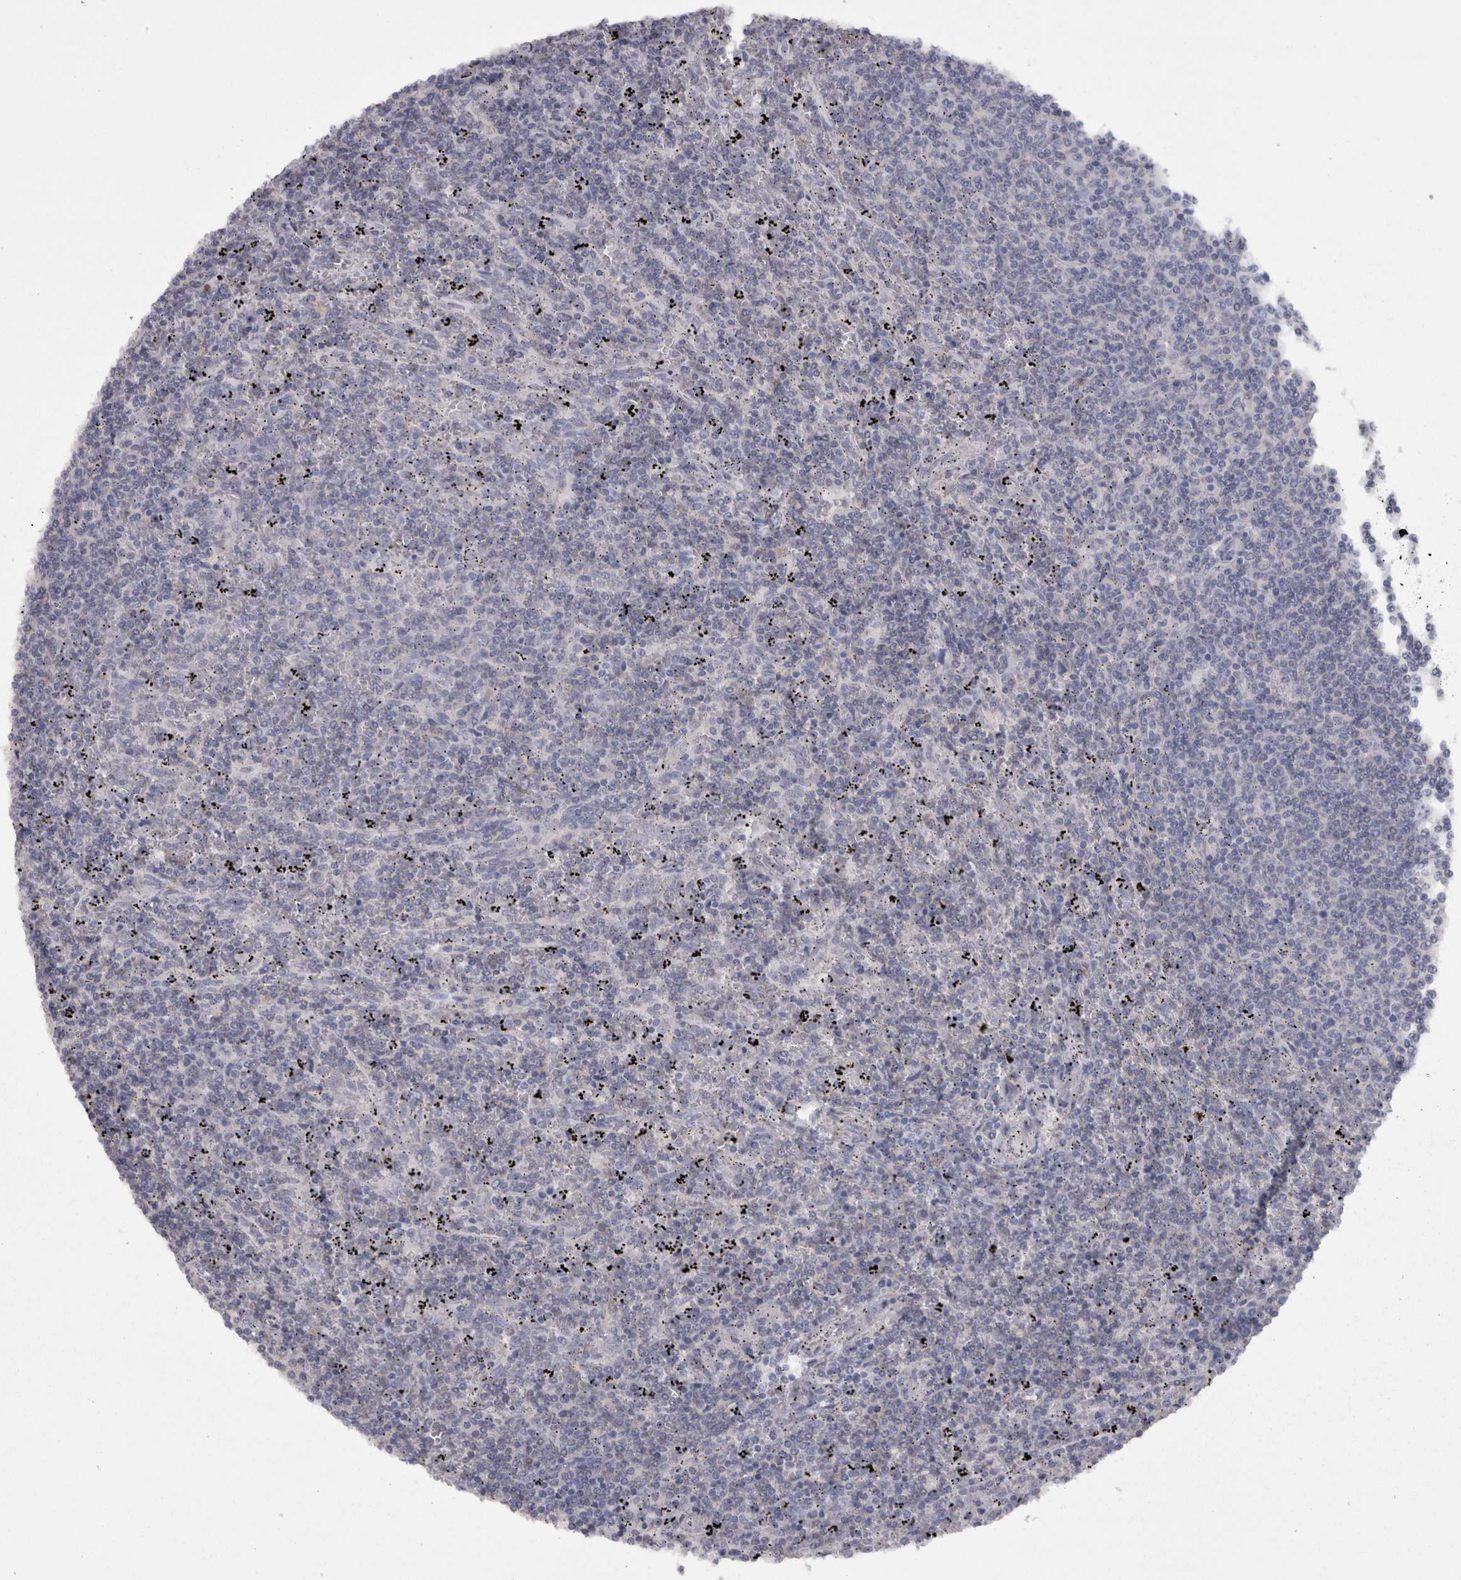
{"staining": {"intensity": "negative", "quantity": "none", "location": "none"}, "tissue": "lymphoma", "cell_type": "Tumor cells", "image_type": "cancer", "snomed": [{"axis": "morphology", "description": "Malignant lymphoma, non-Hodgkin's type, Low grade"}, {"axis": "topography", "description": "Spleen"}], "caption": "The histopathology image reveals no staining of tumor cells in lymphoma.", "gene": "CAMK2D", "patient": {"sex": "female", "age": 50}}